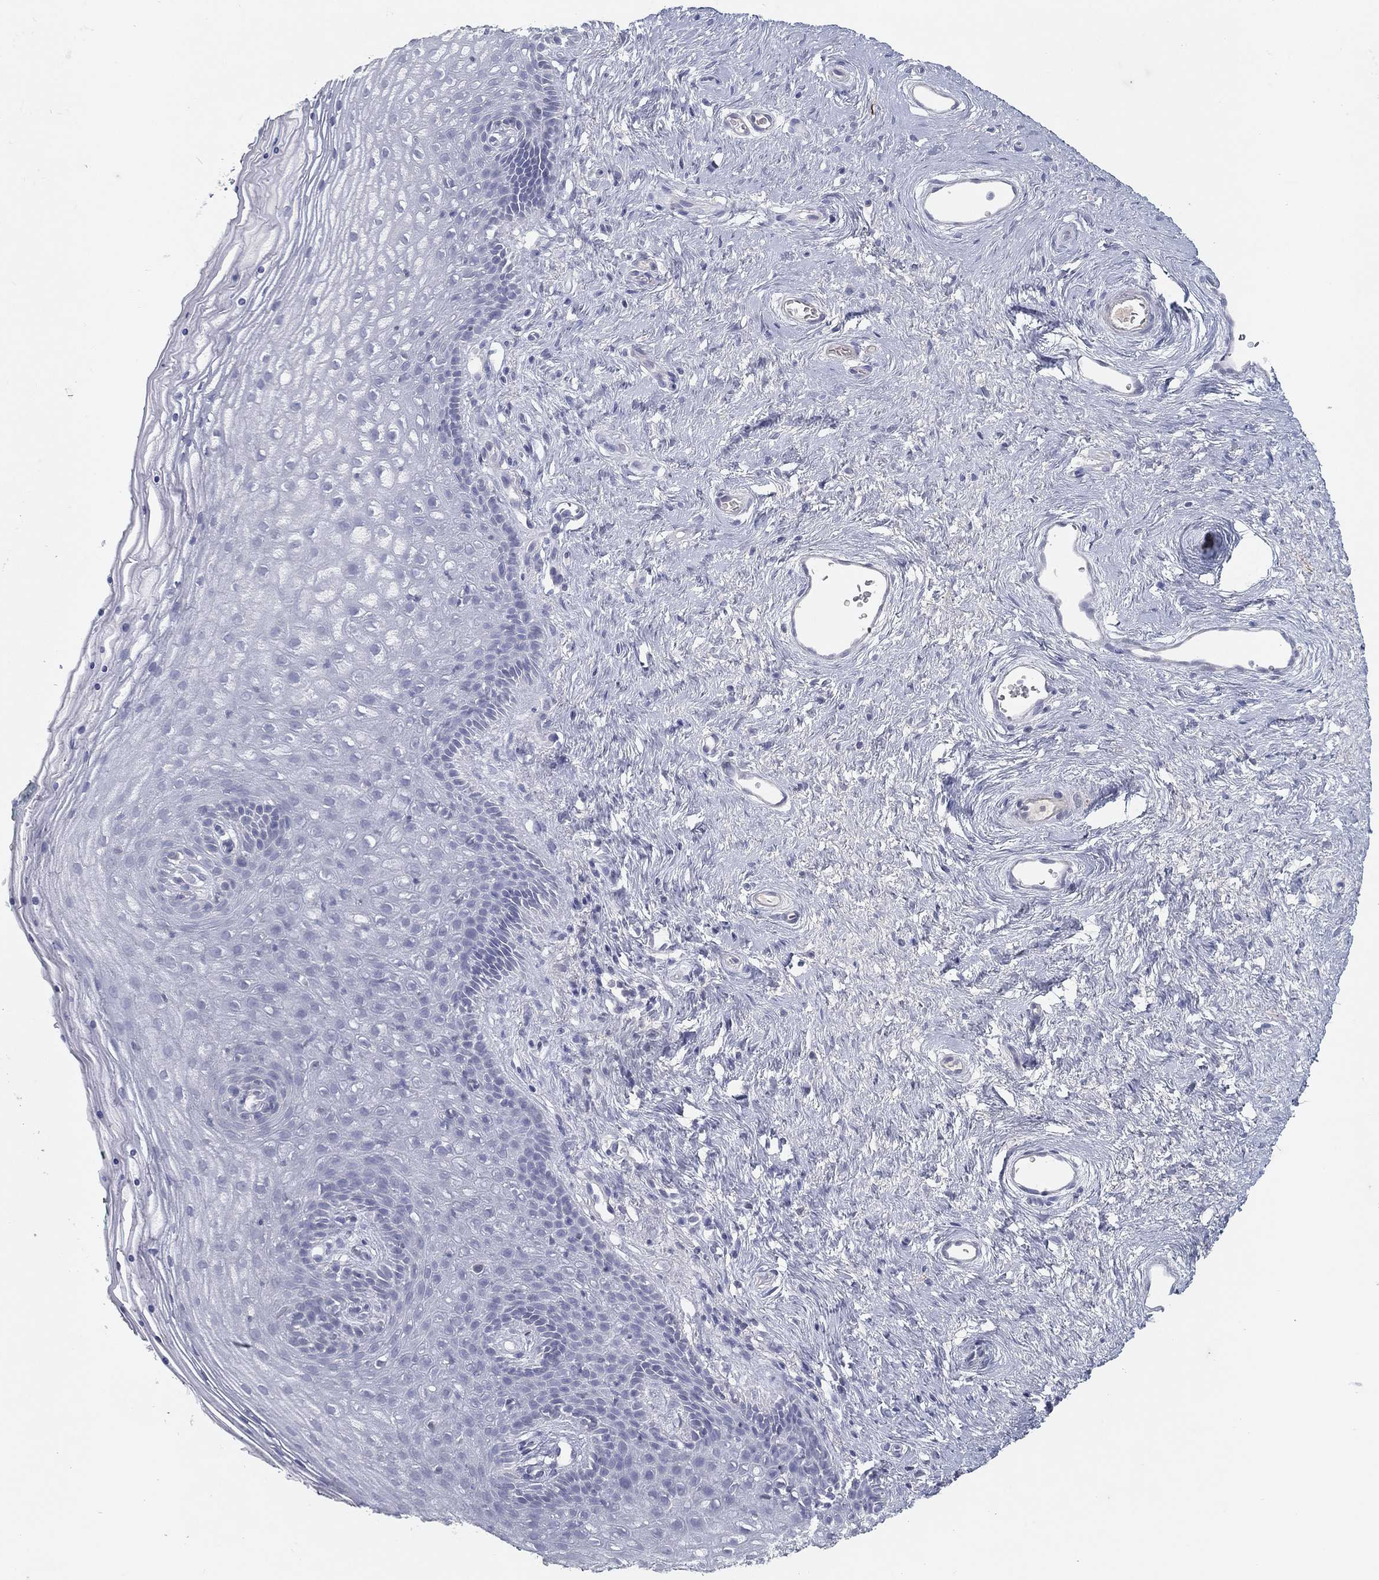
{"staining": {"intensity": "negative", "quantity": "none", "location": "none"}, "tissue": "vagina", "cell_type": "Squamous epithelial cells", "image_type": "normal", "snomed": [{"axis": "morphology", "description": "Normal tissue, NOS"}, {"axis": "topography", "description": "Vagina"}], "caption": "Immunohistochemistry (IHC) micrograph of benign vagina: human vagina stained with DAB (3,3'-diaminobenzidine) exhibits no significant protein staining in squamous epithelial cells.", "gene": "CPT1B", "patient": {"sex": "female", "age": 45}}